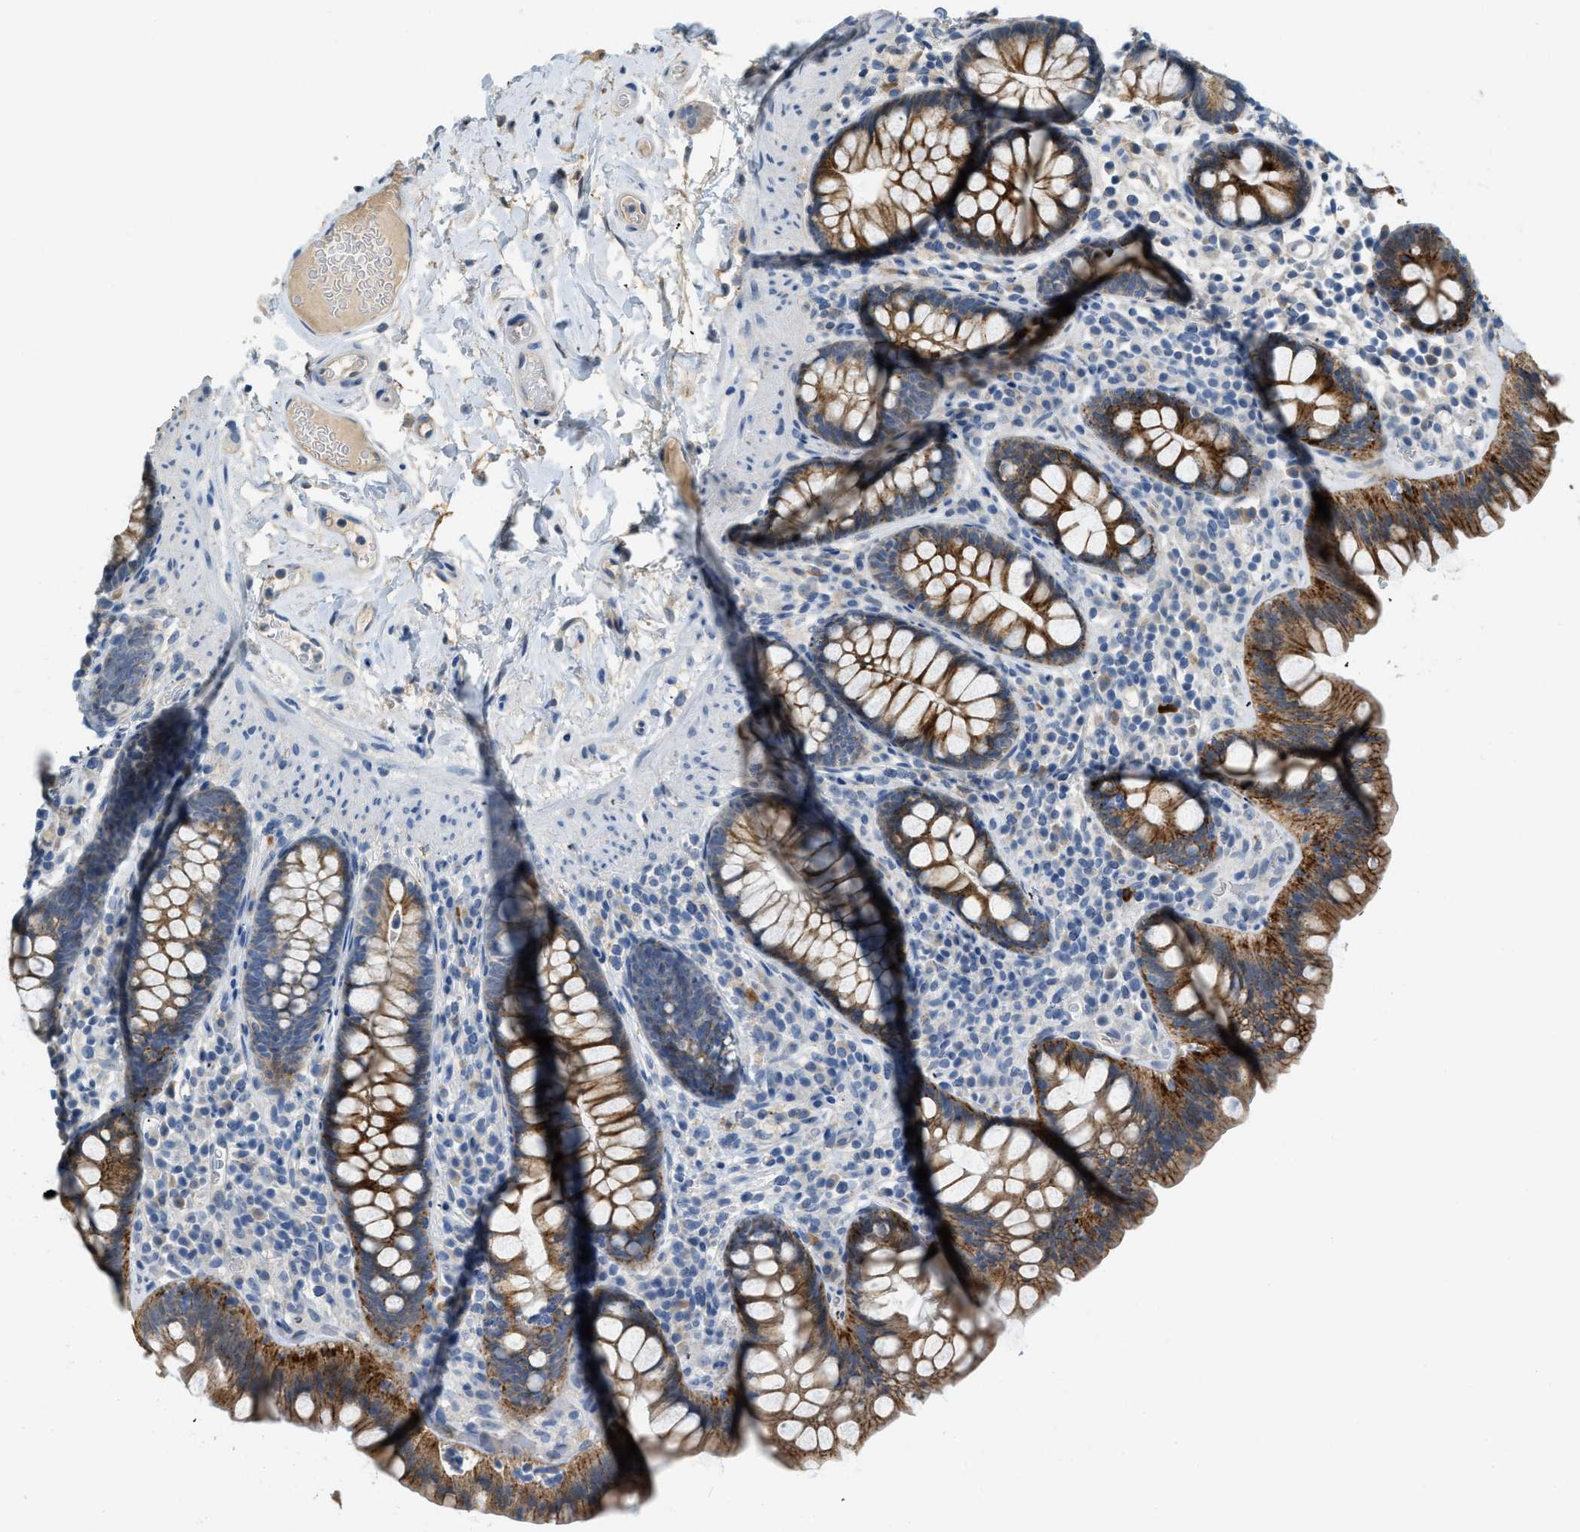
{"staining": {"intensity": "negative", "quantity": "none", "location": "none"}, "tissue": "colon", "cell_type": "Endothelial cells", "image_type": "normal", "snomed": [{"axis": "morphology", "description": "Normal tissue, NOS"}, {"axis": "topography", "description": "Colon"}], "caption": "The immunohistochemistry histopathology image has no significant positivity in endothelial cells of colon.", "gene": "TMEM154", "patient": {"sex": "female", "age": 80}}